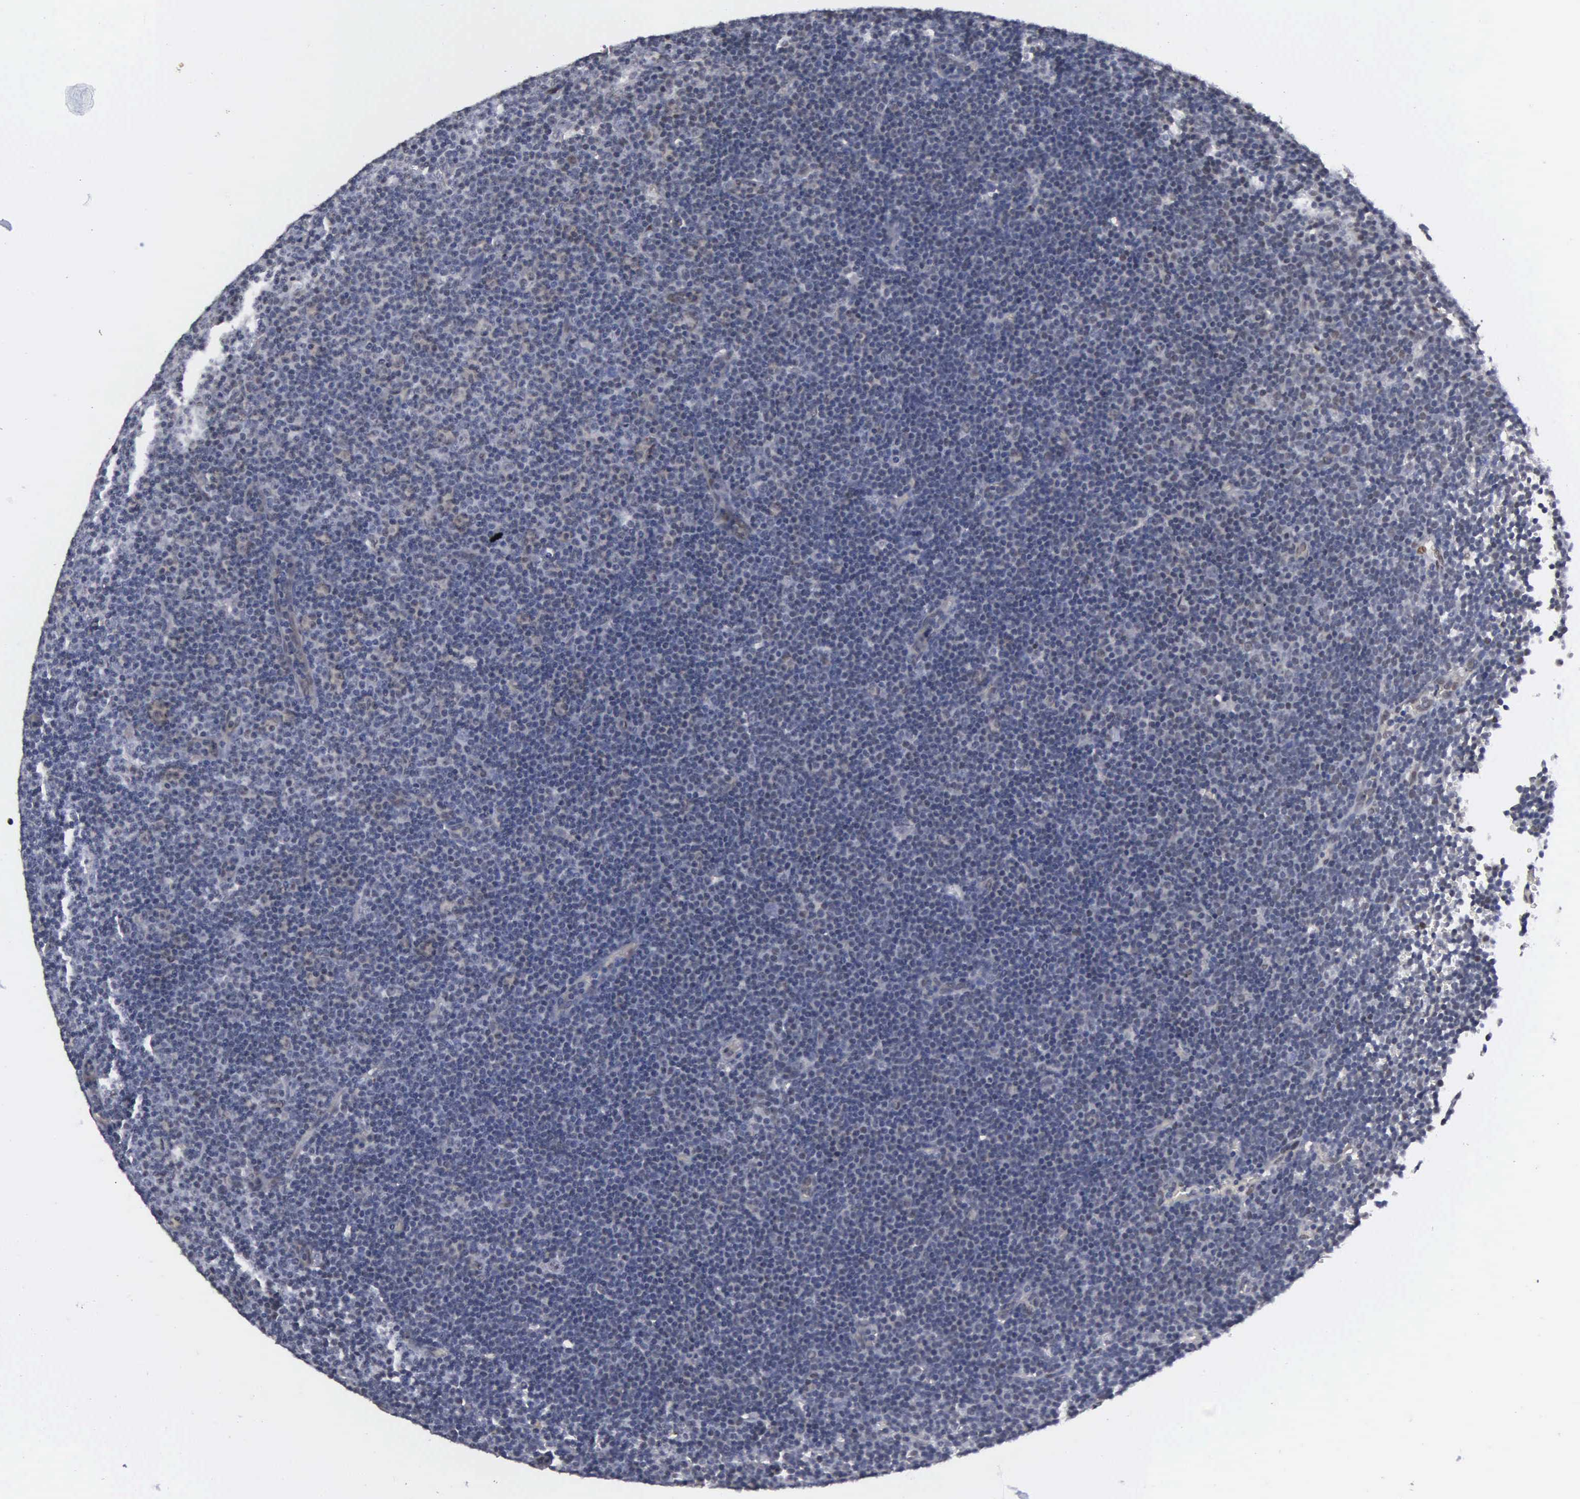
{"staining": {"intensity": "negative", "quantity": "none", "location": "none"}, "tissue": "lymphoma", "cell_type": "Tumor cells", "image_type": "cancer", "snomed": [{"axis": "morphology", "description": "Malignant lymphoma, non-Hodgkin's type, Low grade"}, {"axis": "topography", "description": "Lymph node"}], "caption": "DAB immunohistochemical staining of low-grade malignant lymphoma, non-Hodgkin's type shows no significant staining in tumor cells.", "gene": "ZBTB33", "patient": {"sex": "male", "age": 57}}